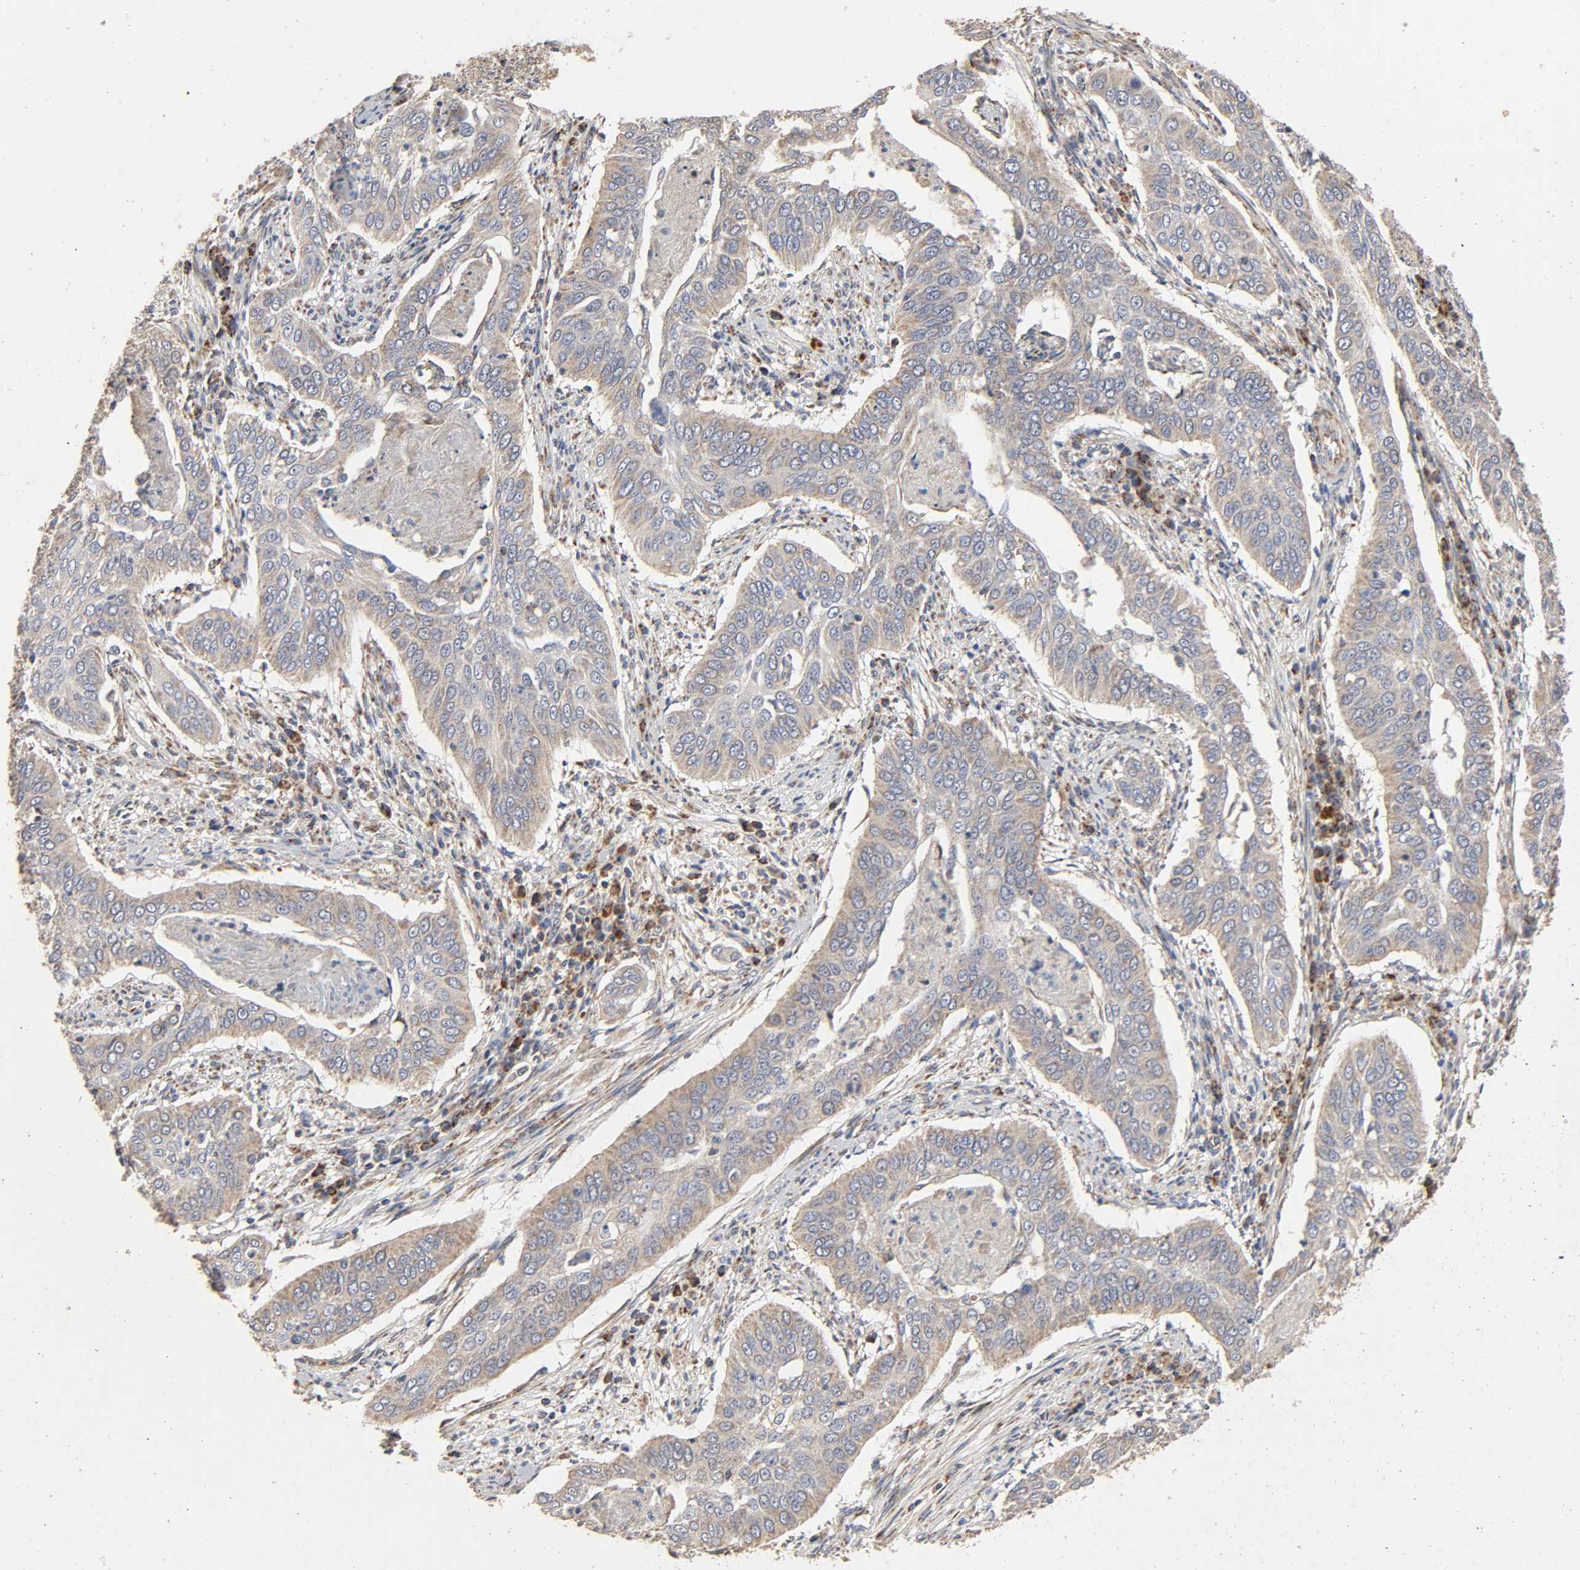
{"staining": {"intensity": "weak", "quantity": "25%-75%", "location": "cytoplasmic/membranous"}, "tissue": "cervical cancer", "cell_type": "Tumor cells", "image_type": "cancer", "snomed": [{"axis": "morphology", "description": "Squamous cell carcinoma, NOS"}, {"axis": "topography", "description": "Cervix"}], "caption": "Human cervical squamous cell carcinoma stained with a protein marker reveals weak staining in tumor cells.", "gene": "NDUFS3", "patient": {"sex": "female", "age": 39}}